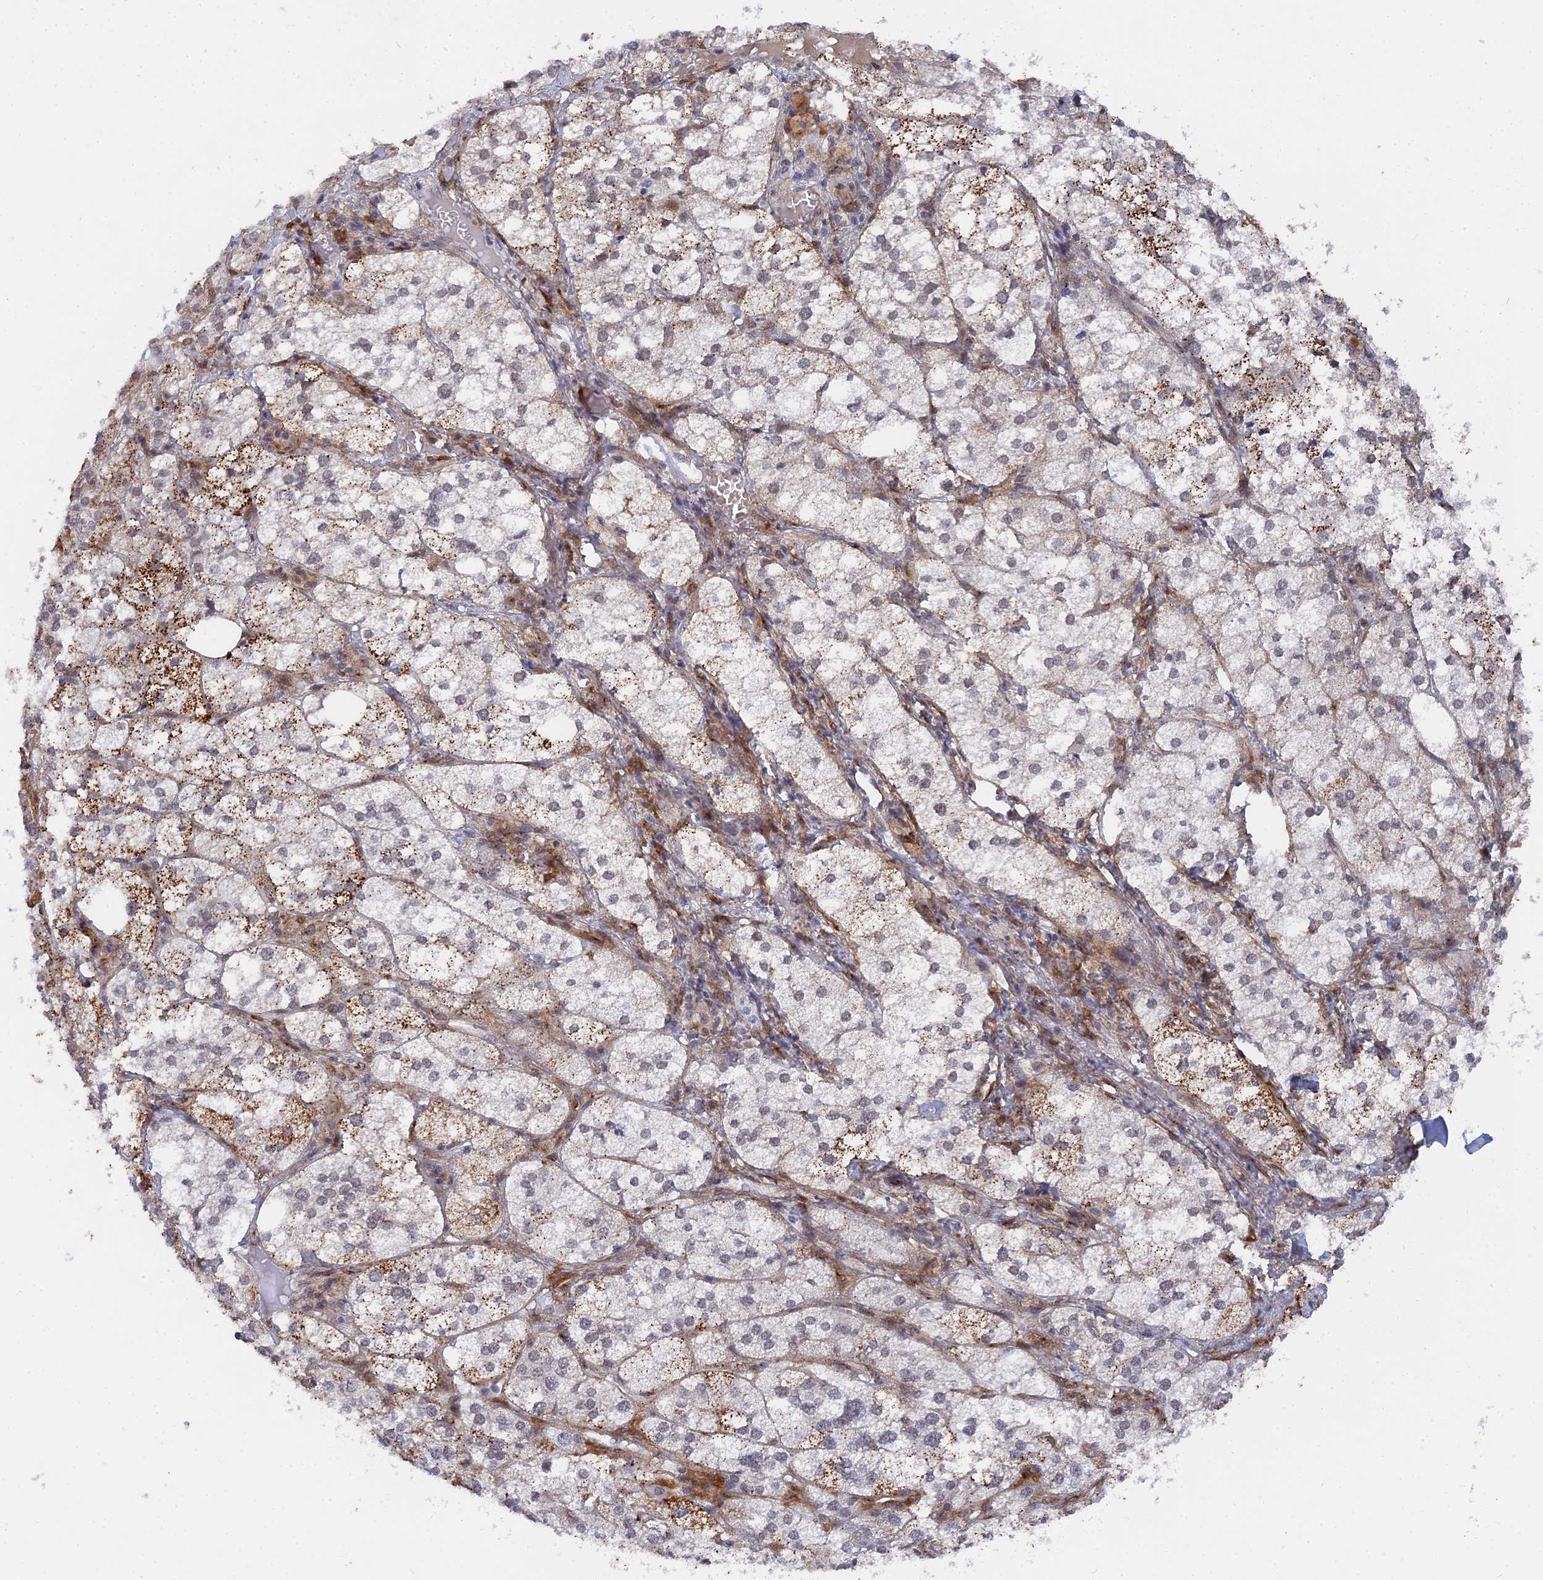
{"staining": {"intensity": "moderate", "quantity": "25%-75%", "location": "cytoplasmic/membranous,nuclear"}, "tissue": "adrenal gland", "cell_type": "Glandular cells", "image_type": "normal", "snomed": [{"axis": "morphology", "description": "Normal tissue, NOS"}, {"axis": "topography", "description": "Adrenal gland"}], "caption": "Immunohistochemical staining of normal adrenal gland displays 25%-75% levels of moderate cytoplasmic/membranous,nuclear protein staining in approximately 25%-75% of glandular cells. (IHC, brightfield microscopy, high magnification).", "gene": "CCDC85A", "patient": {"sex": "female", "age": 61}}